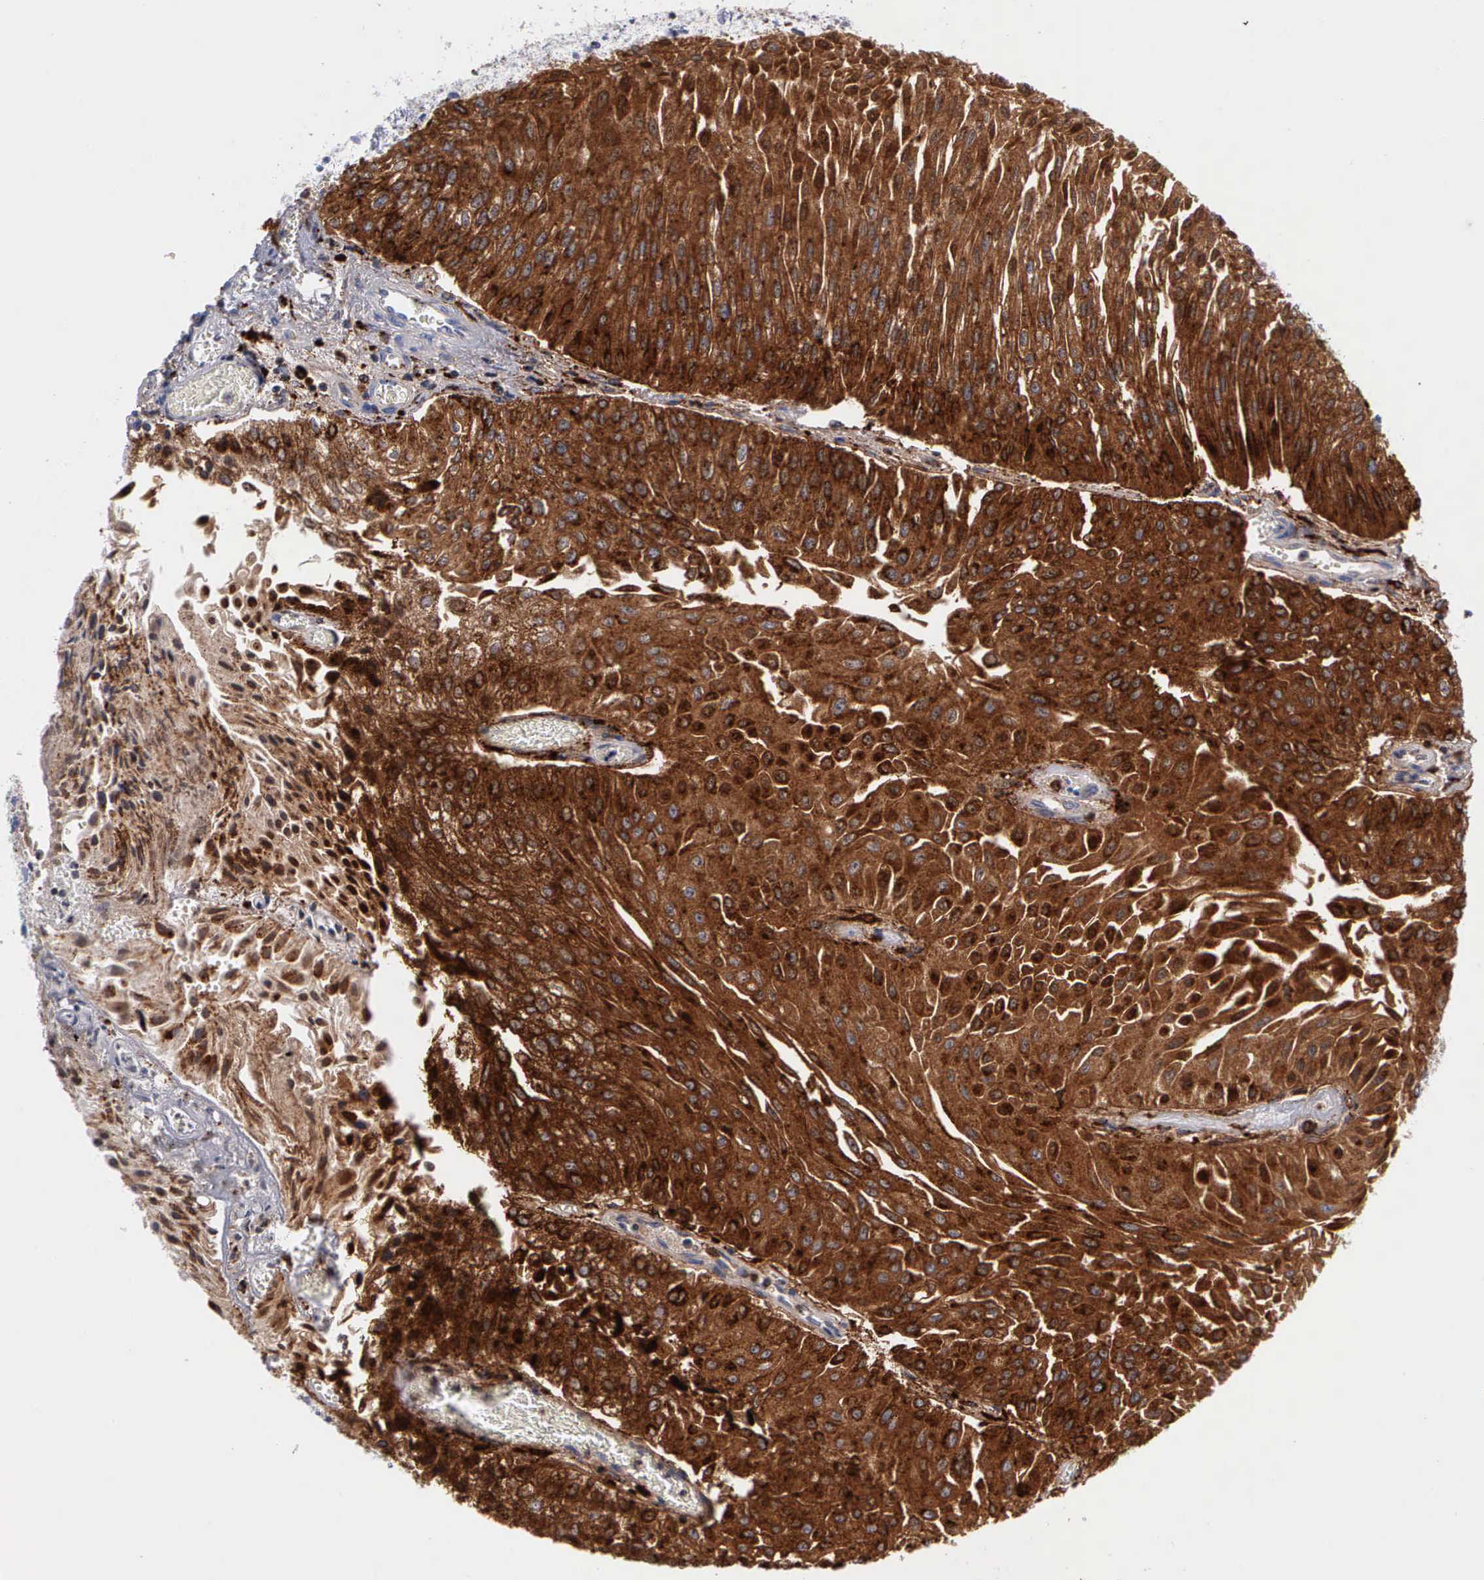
{"staining": {"intensity": "strong", "quantity": ">75%", "location": "cytoplasmic/membranous"}, "tissue": "urothelial cancer", "cell_type": "Tumor cells", "image_type": "cancer", "snomed": [{"axis": "morphology", "description": "Urothelial carcinoma, Low grade"}, {"axis": "topography", "description": "Urinary bladder"}], "caption": "A micrograph of low-grade urothelial carcinoma stained for a protein exhibits strong cytoplasmic/membranous brown staining in tumor cells. (DAB (3,3'-diaminobenzidine) = brown stain, brightfield microscopy at high magnification).", "gene": "CTSH", "patient": {"sex": "male", "age": 86}}